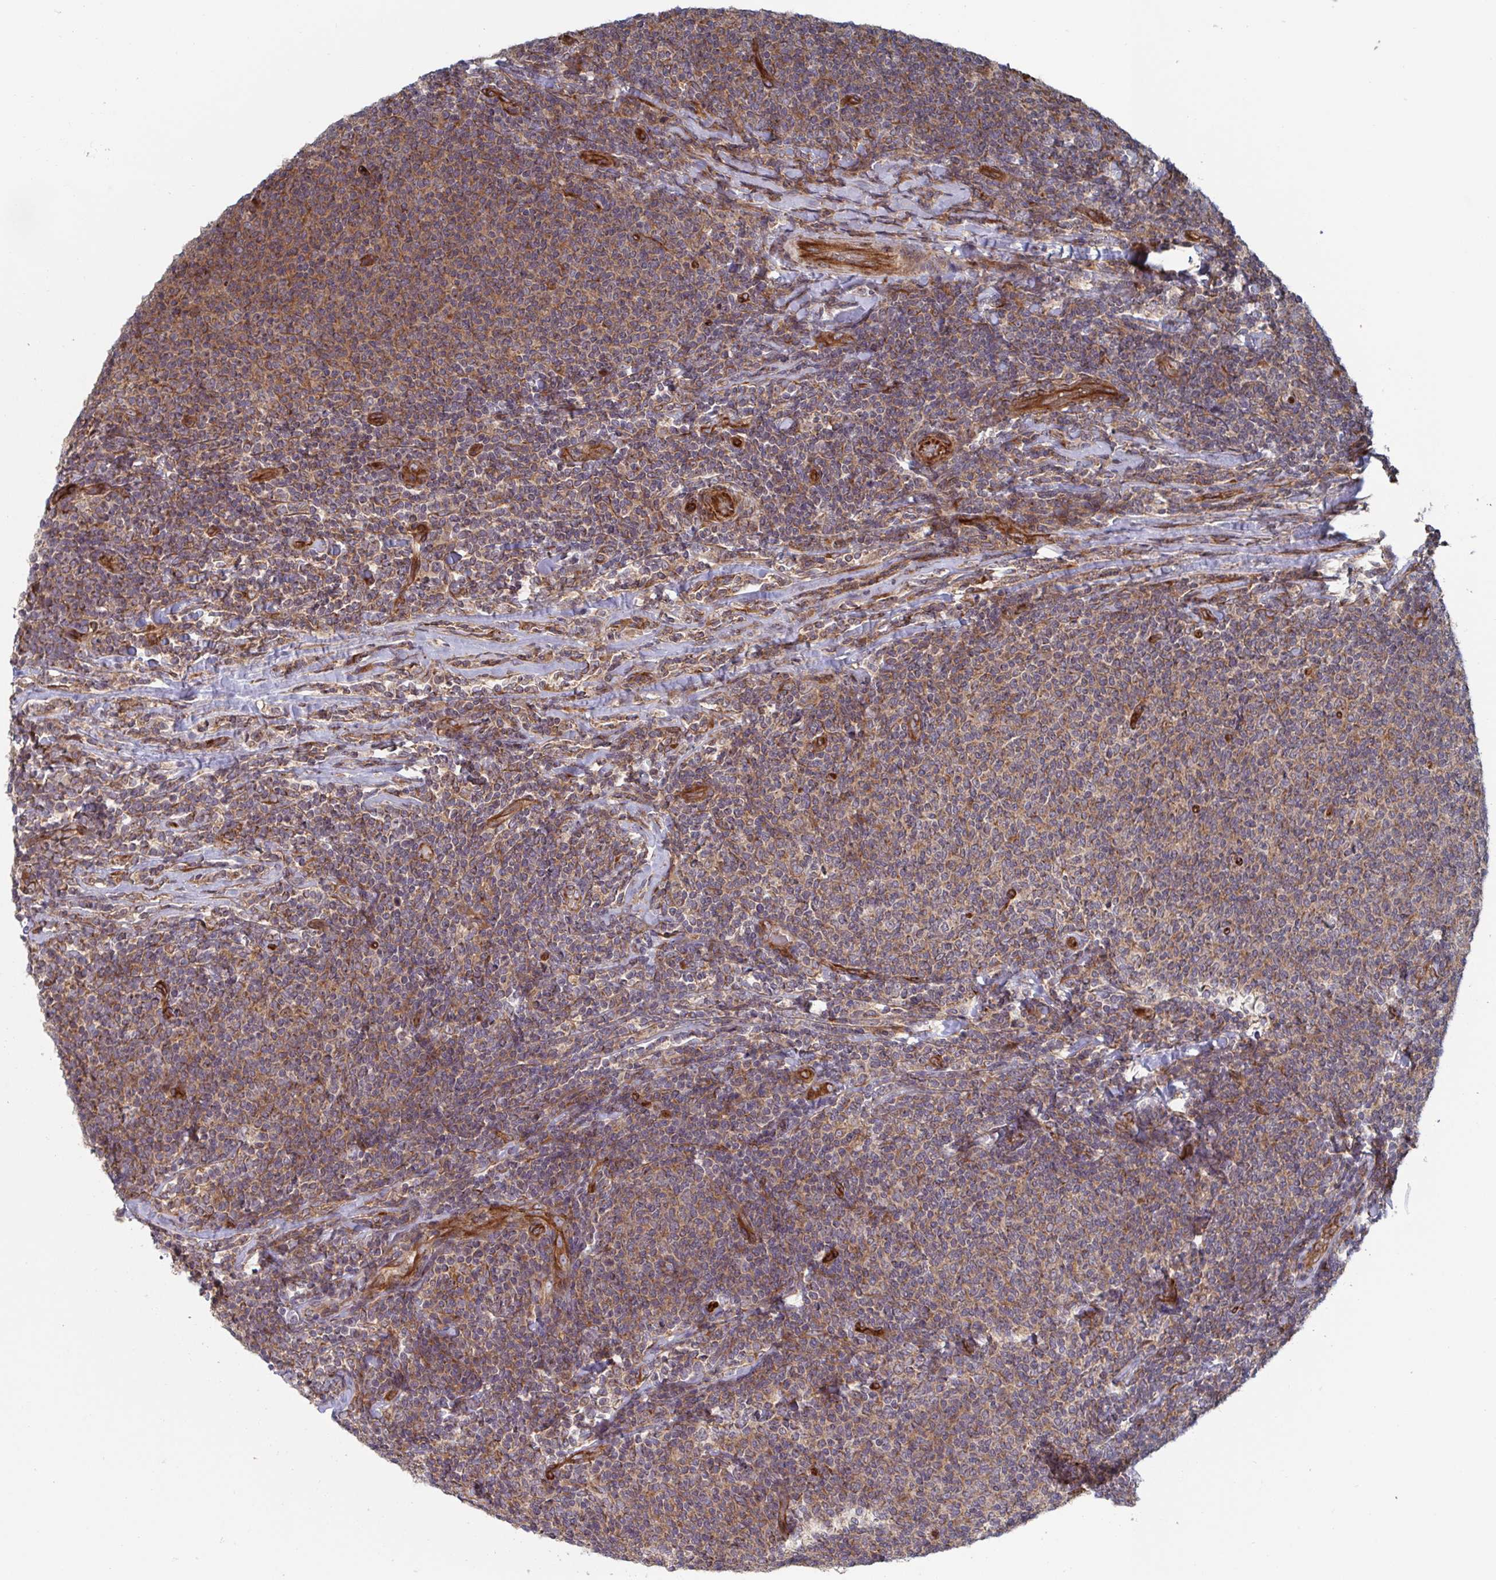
{"staining": {"intensity": "moderate", "quantity": ">75%", "location": "cytoplasmic/membranous"}, "tissue": "lymphoma", "cell_type": "Tumor cells", "image_type": "cancer", "snomed": [{"axis": "morphology", "description": "Malignant lymphoma, non-Hodgkin's type, Low grade"}, {"axis": "topography", "description": "Lymph node"}], "caption": "Protein expression analysis of malignant lymphoma, non-Hodgkin's type (low-grade) shows moderate cytoplasmic/membranous staining in approximately >75% of tumor cells. (DAB (3,3'-diaminobenzidine) = brown stain, brightfield microscopy at high magnification).", "gene": "DVL3", "patient": {"sex": "male", "age": 52}}